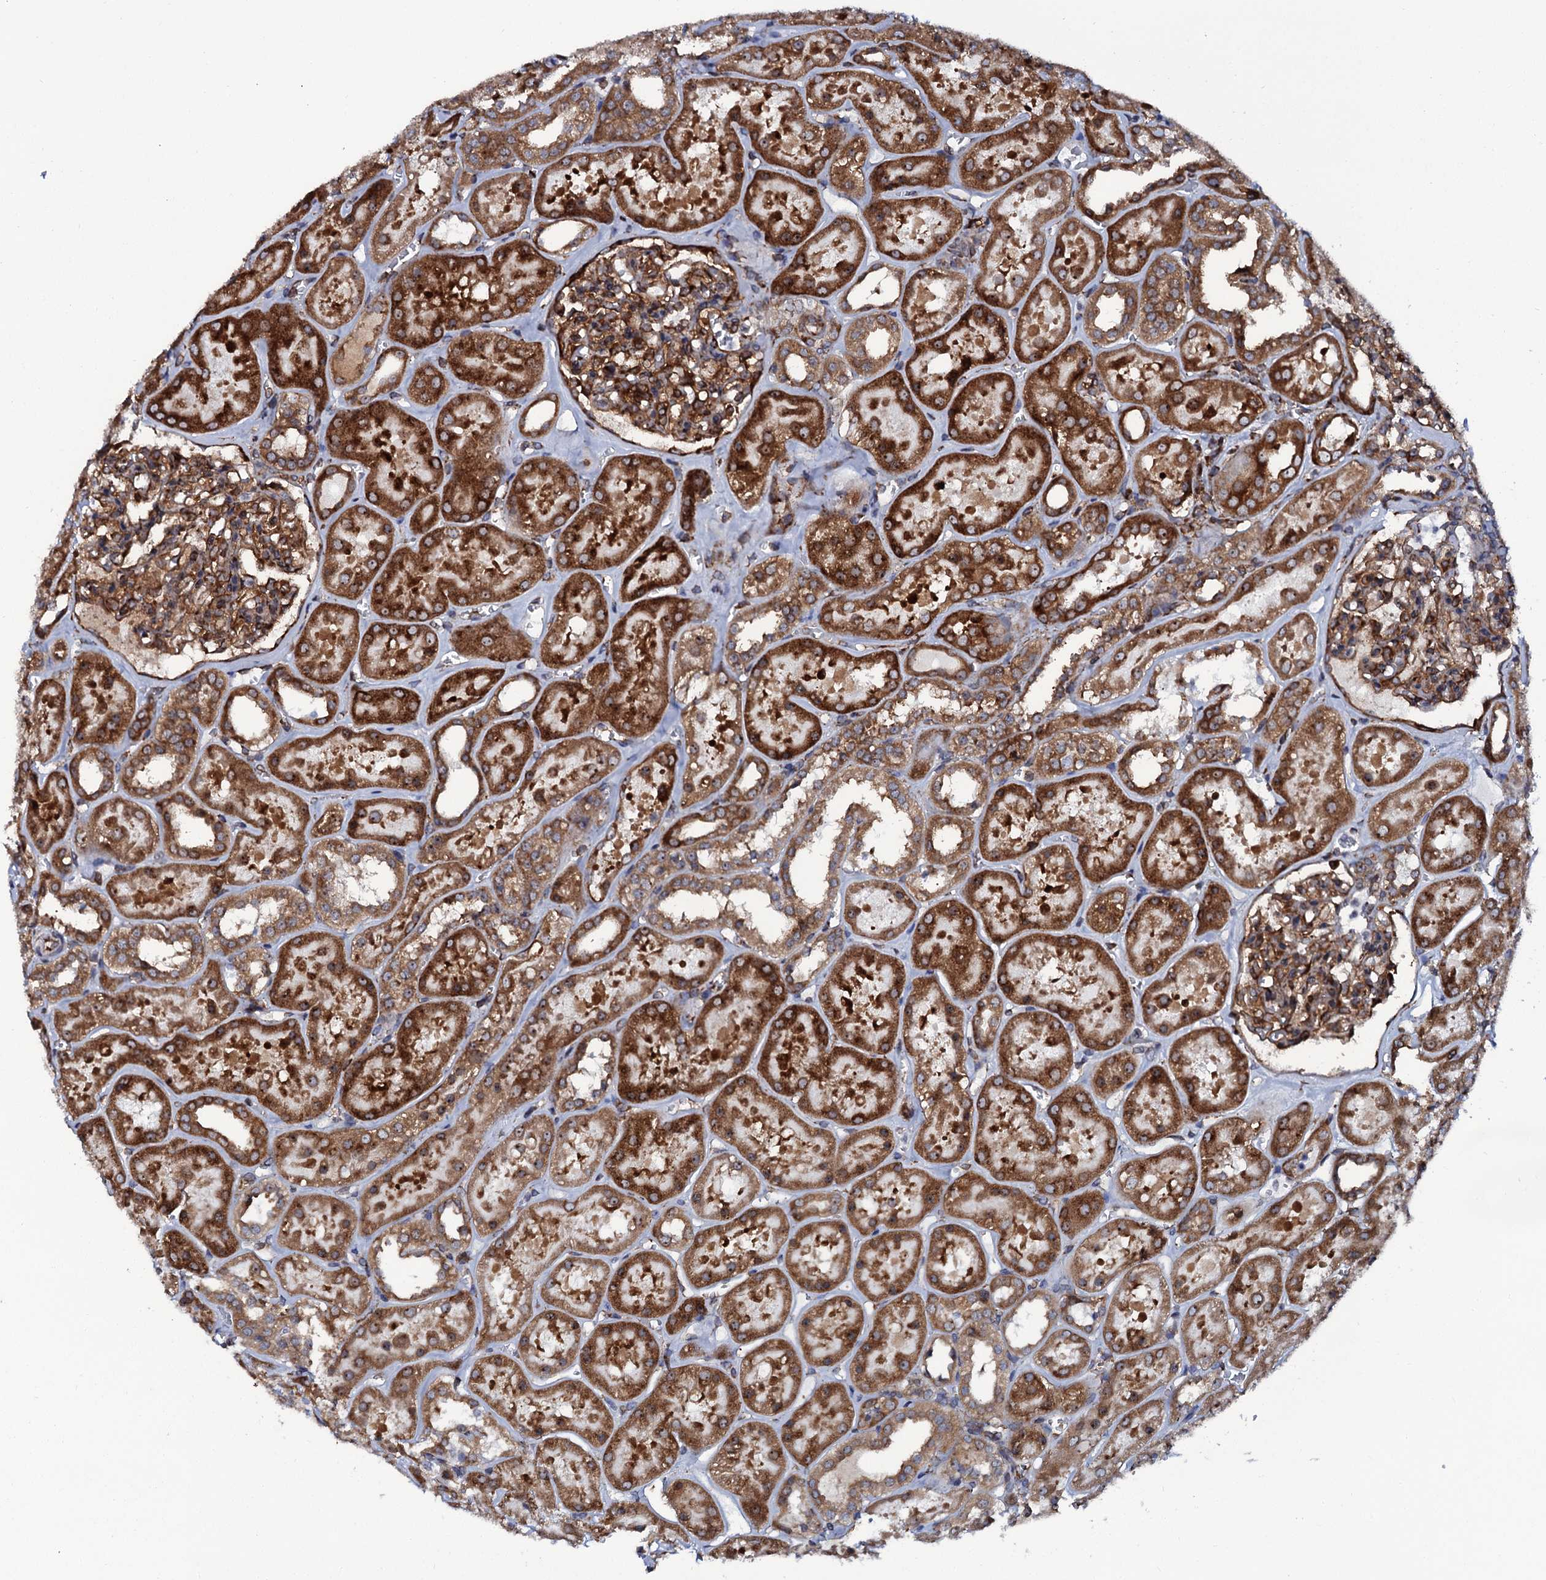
{"staining": {"intensity": "strong", "quantity": ">75%", "location": "cytoplasmic/membranous"}, "tissue": "kidney", "cell_type": "Cells in glomeruli", "image_type": "normal", "snomed": [{"axis": "morphology", "description": "Normal tissue, NOS"}, {"axis": "topography", "description": "Kidney"}], "caption": "DAB immunohistochemical staining of benign kidney exhibits strong cytoplasmic/membranous protein expression in about >75% of cells in glomeruli.", "gene": "SPTY2D1", "patient": {"sex": "female", "age": 41}}